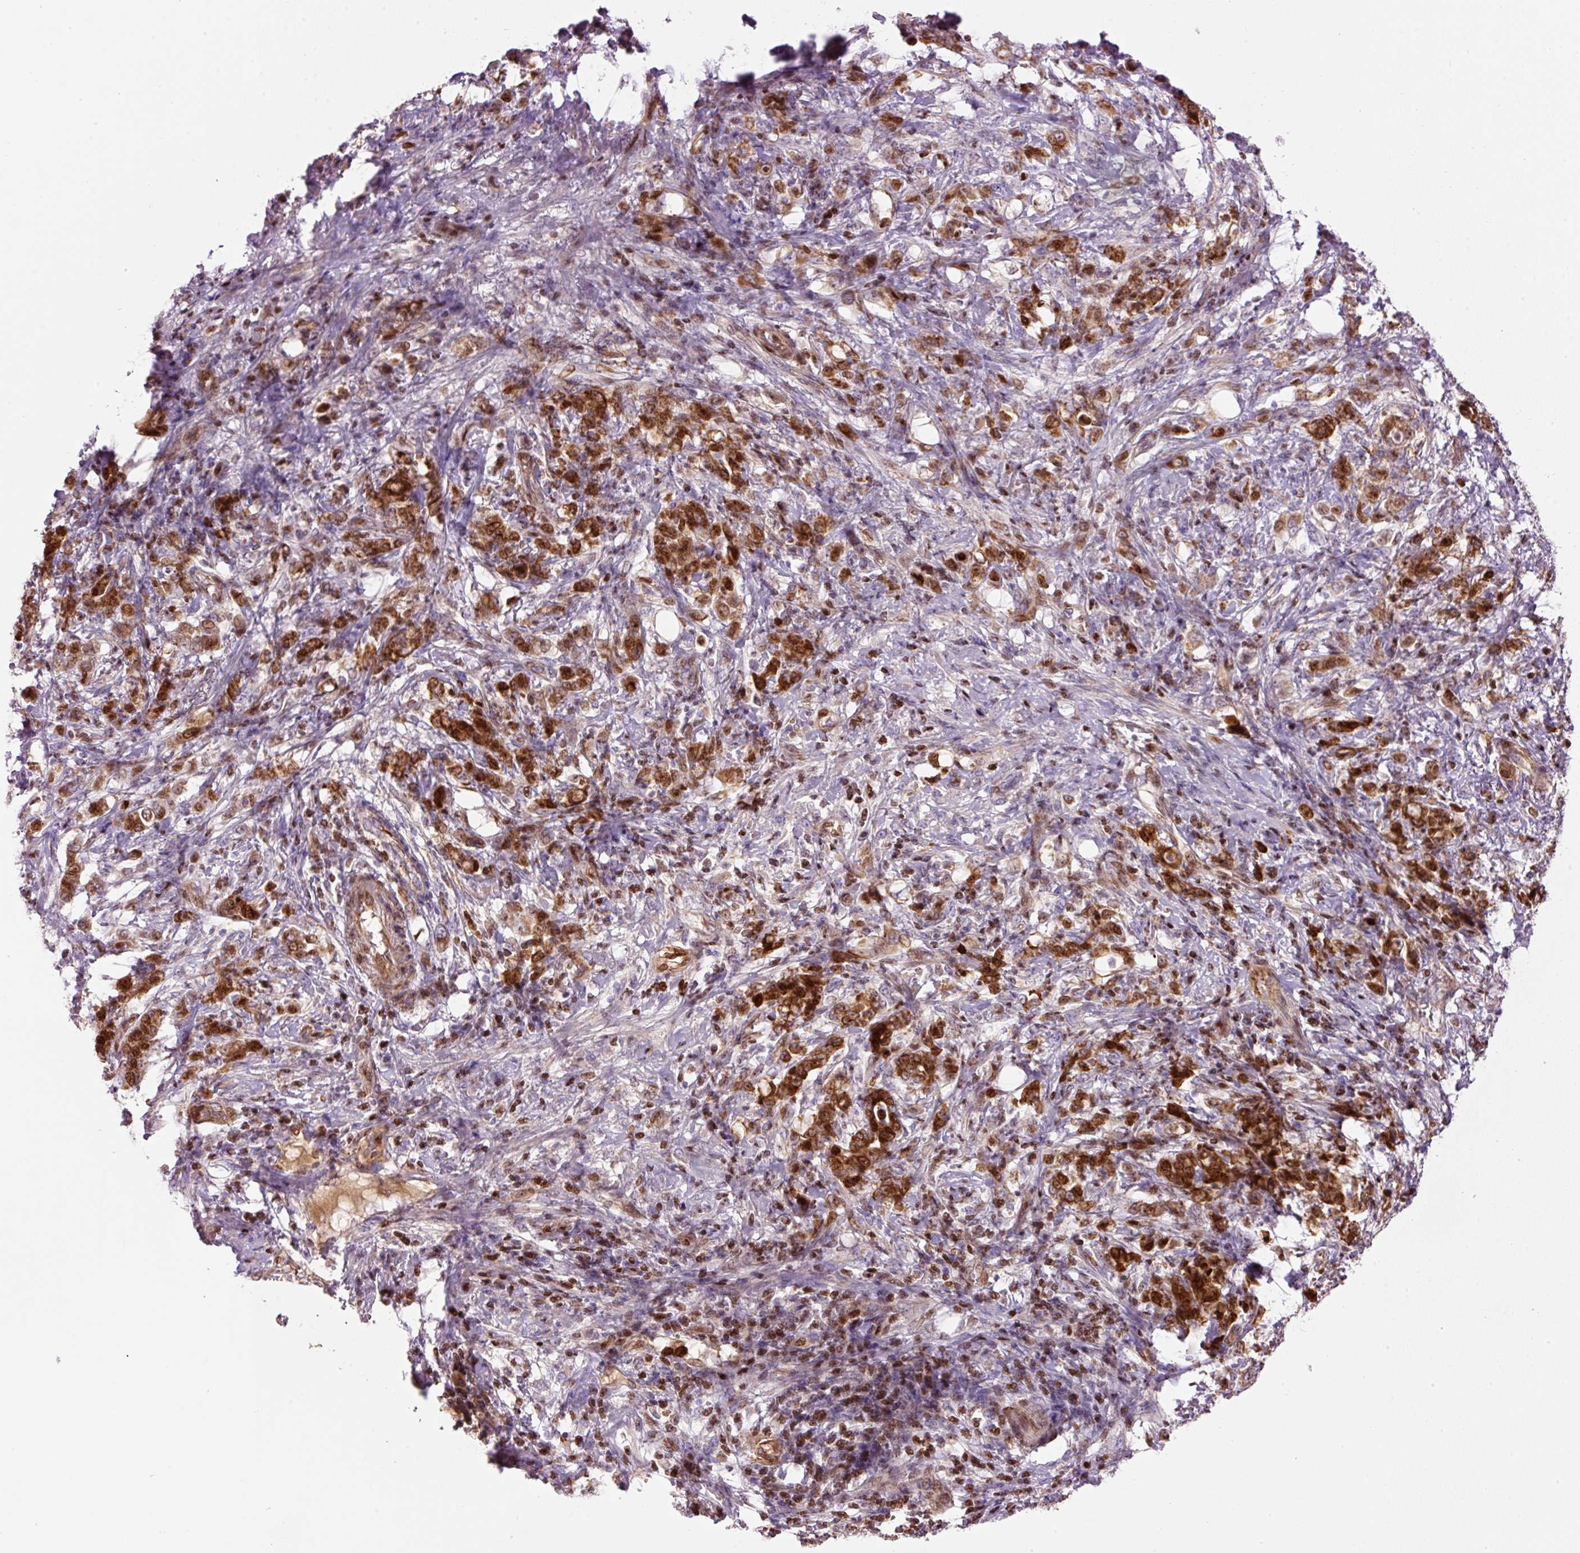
{"staining": {"intensity": "strong", "quantity": ">75%", "location": "cytoplasmic/membranous,nuclear"}, "tissue": "stomach cancer", "cell_type": "Tumor cells", "image_type": "cancer", "snomed": [{"axis": "morphology", "description": "Adenocarcinoma, NOS"}, {"axis": "topography", "description": "Stomach"}], "caption": "IHC of adenocarcinoma (stomach) exhibits high levels of strong cytoplasmic/membranous and nuclear positivity in approximately >75% of tumor cells. (Brightfield microscopy of DAB IHC at high magnification).", "gene": "TMEM8B", "patient": {"sex": "female", "age": 79}}